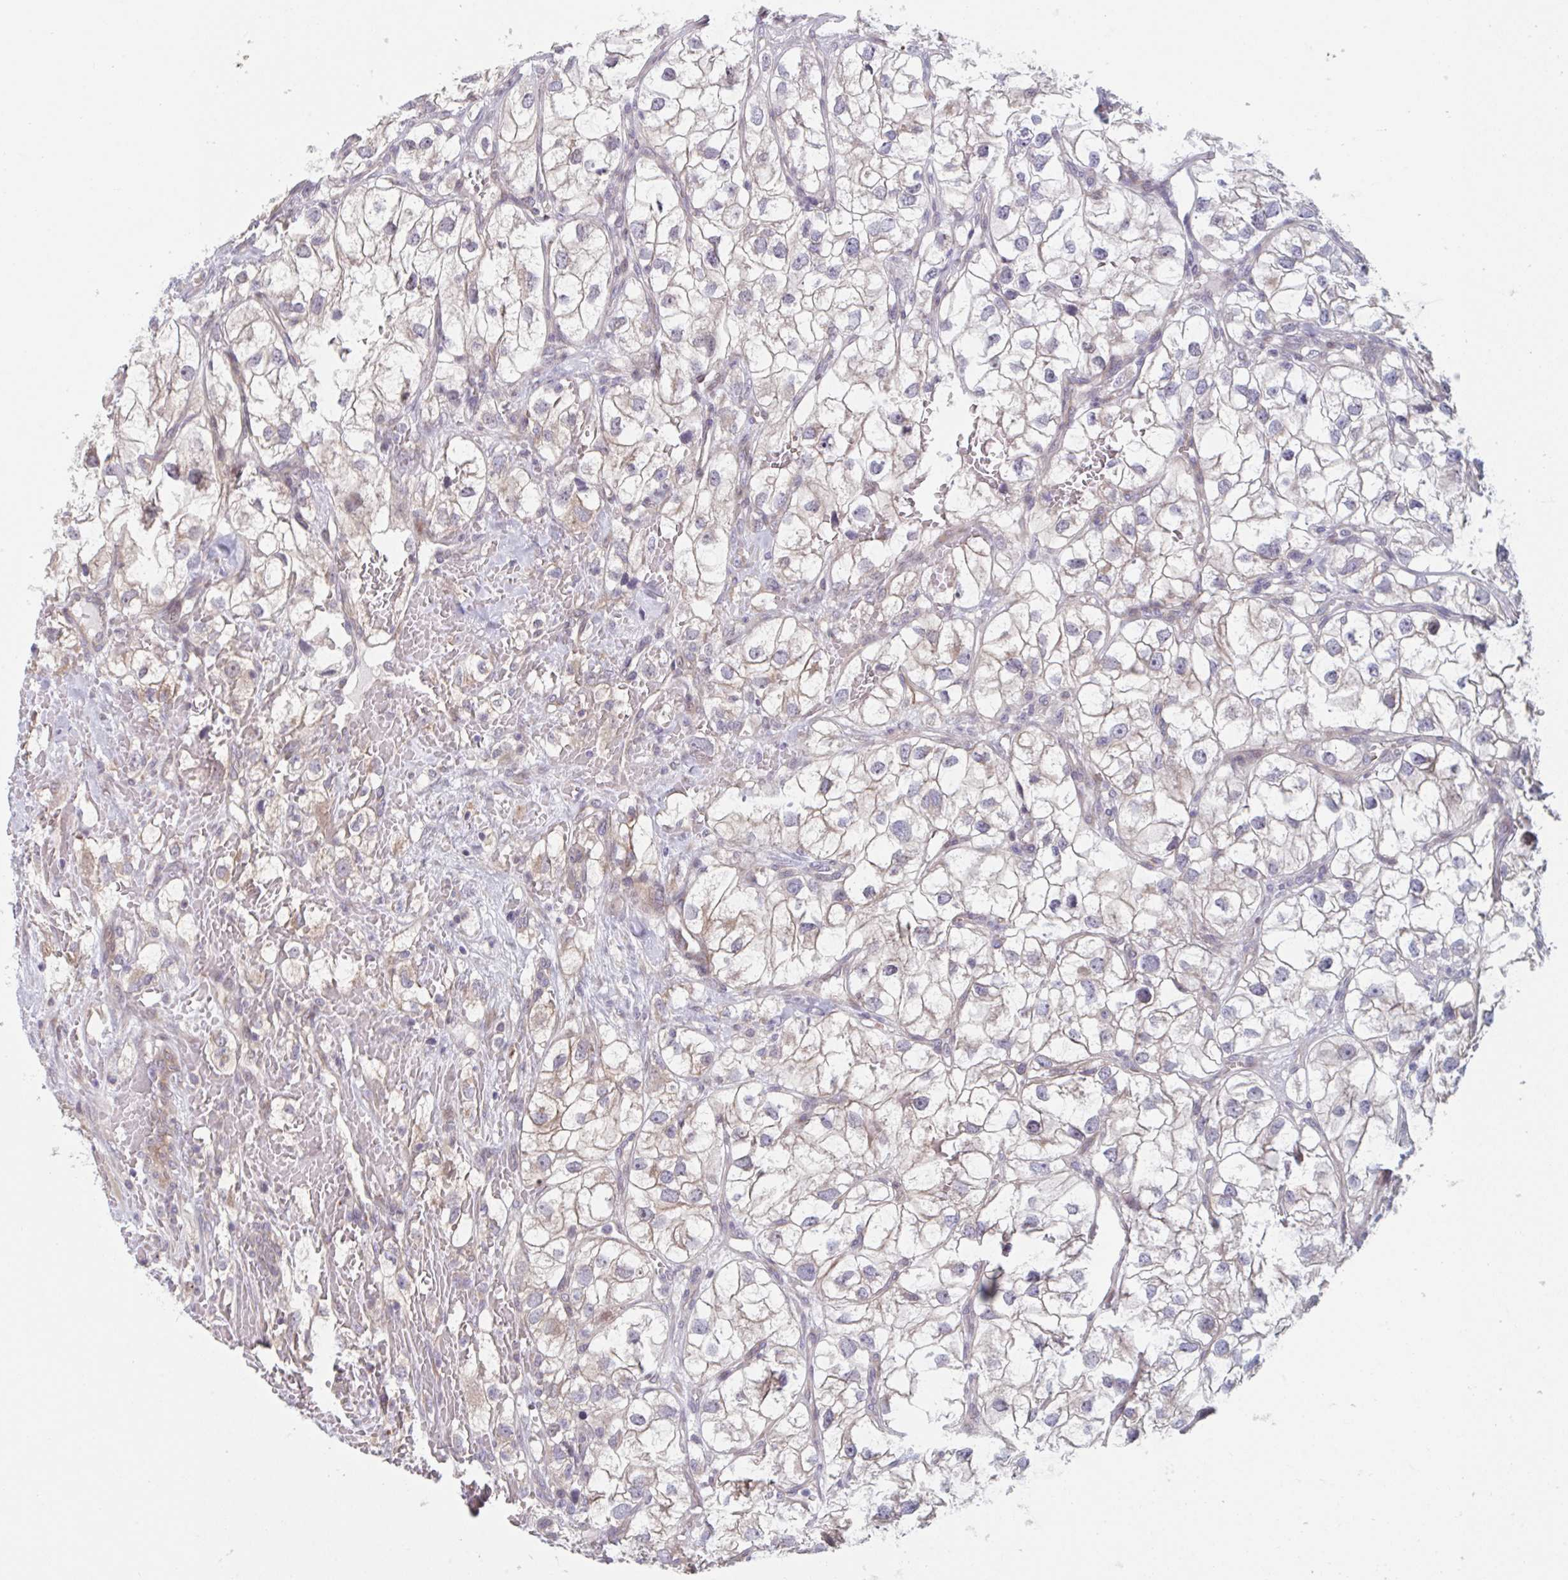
{"staining": {"intensity": "weak", "quantity": "<25%", "location": "cytoplasmic/membranous"}, "tissue": "renal cancer", "cell_type": "Tumor cells", "image_type": "cancer", "snomed": [{"axis": "morphology", "description": "Adenocarcinoma, NOS"}, {"axis": "topography", "description": "Kidney"}], "caption": "Immunohistochemistry image of neoplastic tissue: human renal cancer stained with DAB reveals no significant protein staining in tumor cells.", "gene": "TNFSF10", "patient": {"sex": "male", "age": 59}}